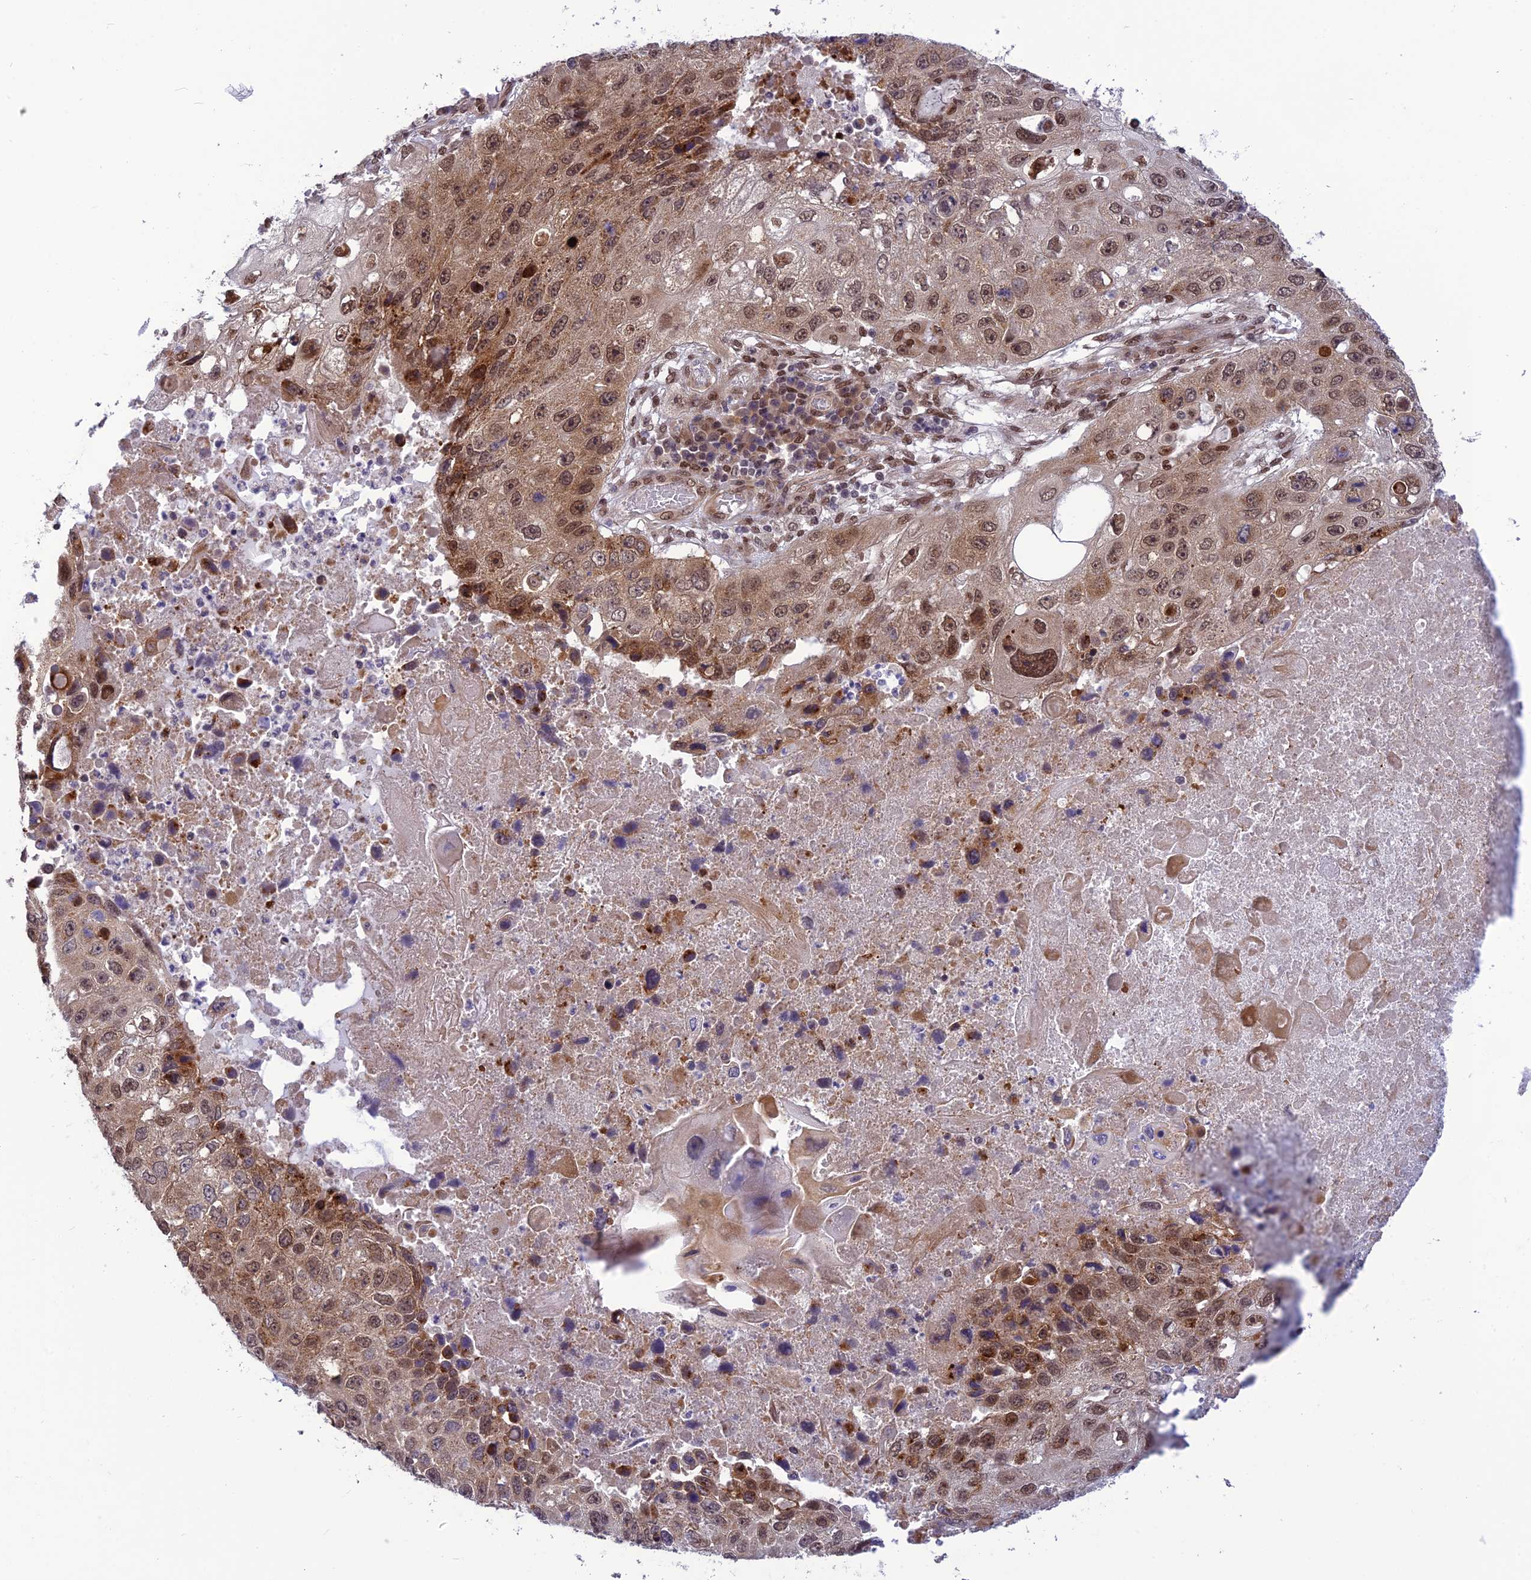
{"staining": {"intensity": "moderate", "quantity": ">75%", "location": "nuclear"}, "tissue": "lung cancer", "cell_type": "Tumor cells", "image_type": "cancer", "snomed": [{"axis": "morphology", "description": "Squamous cell carcinoma, NOS"}, {"axis": "topography", "description": "Lung"}], "caption": "High-magnification brightfield microscopy of lung squamous cell carcinoma stained with DAB (3,3'-diaminobenzidine) (brown) and counterstained with hematoxylin (blue). tumor cells exhibit moderate nuclear expression is identified in about>75% of cells.", "gene": "RTRAF", "patient": {"sex": "male", "age": 61}}